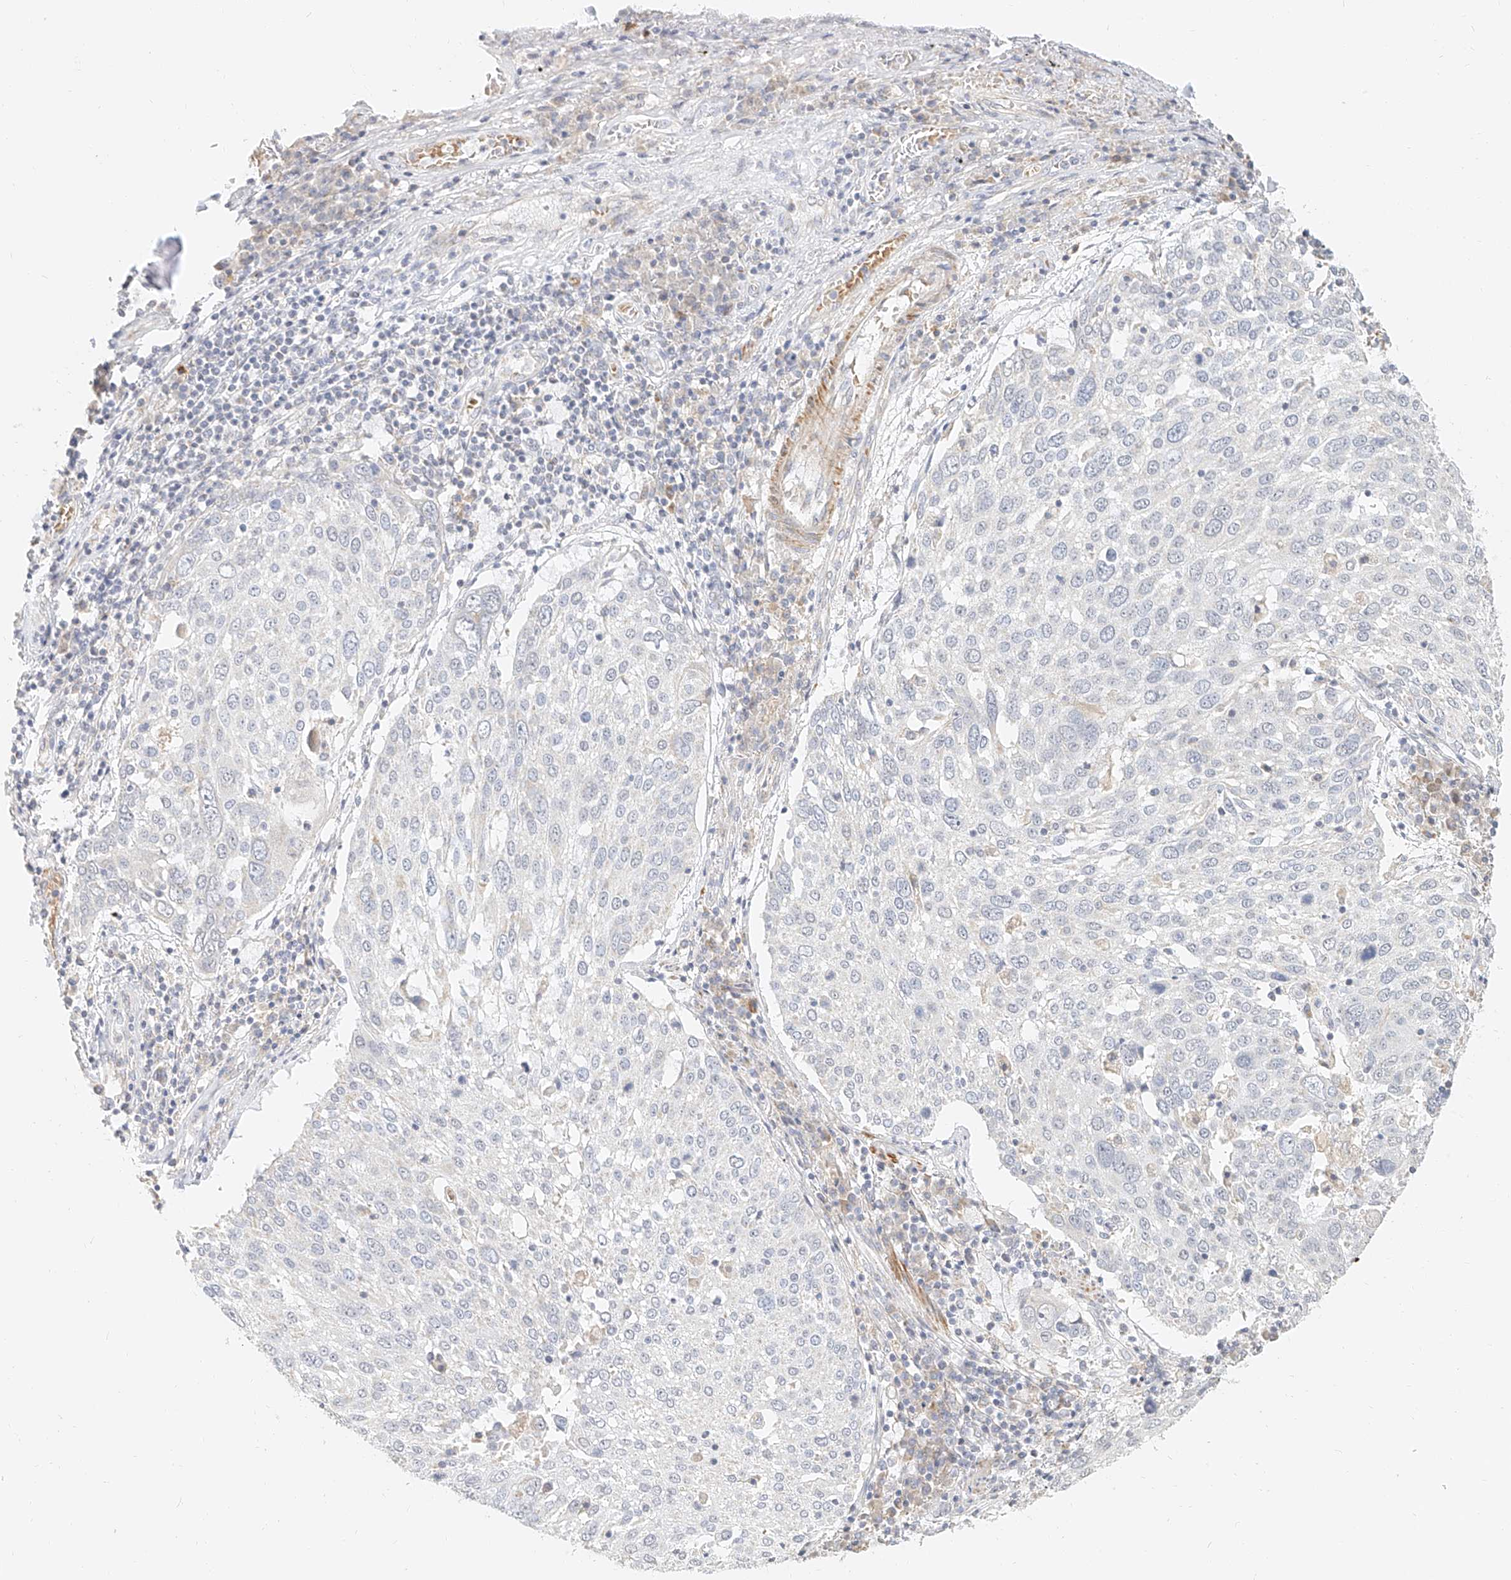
{"staining": {"intensity": "negative", "quantity": "none", "location": "none"}, "tissue": "lung cancer", "cell_type": "Tumor cells", "image_type": "cancer", "snomed": [{"axis": "morphology", "description": "Squamous cell carcinoma, NOS"}, {"axis": "topography", "description": "Lung"}], "caption": "Immunohistochemistry (IHC) micrograph of squamous cell carcinoma (lung) stained for a protein (brown), which exhibits no positivity in tumor cells.", "gene": "CXorf58", "patient": {"sex": "male", "age": 65}}